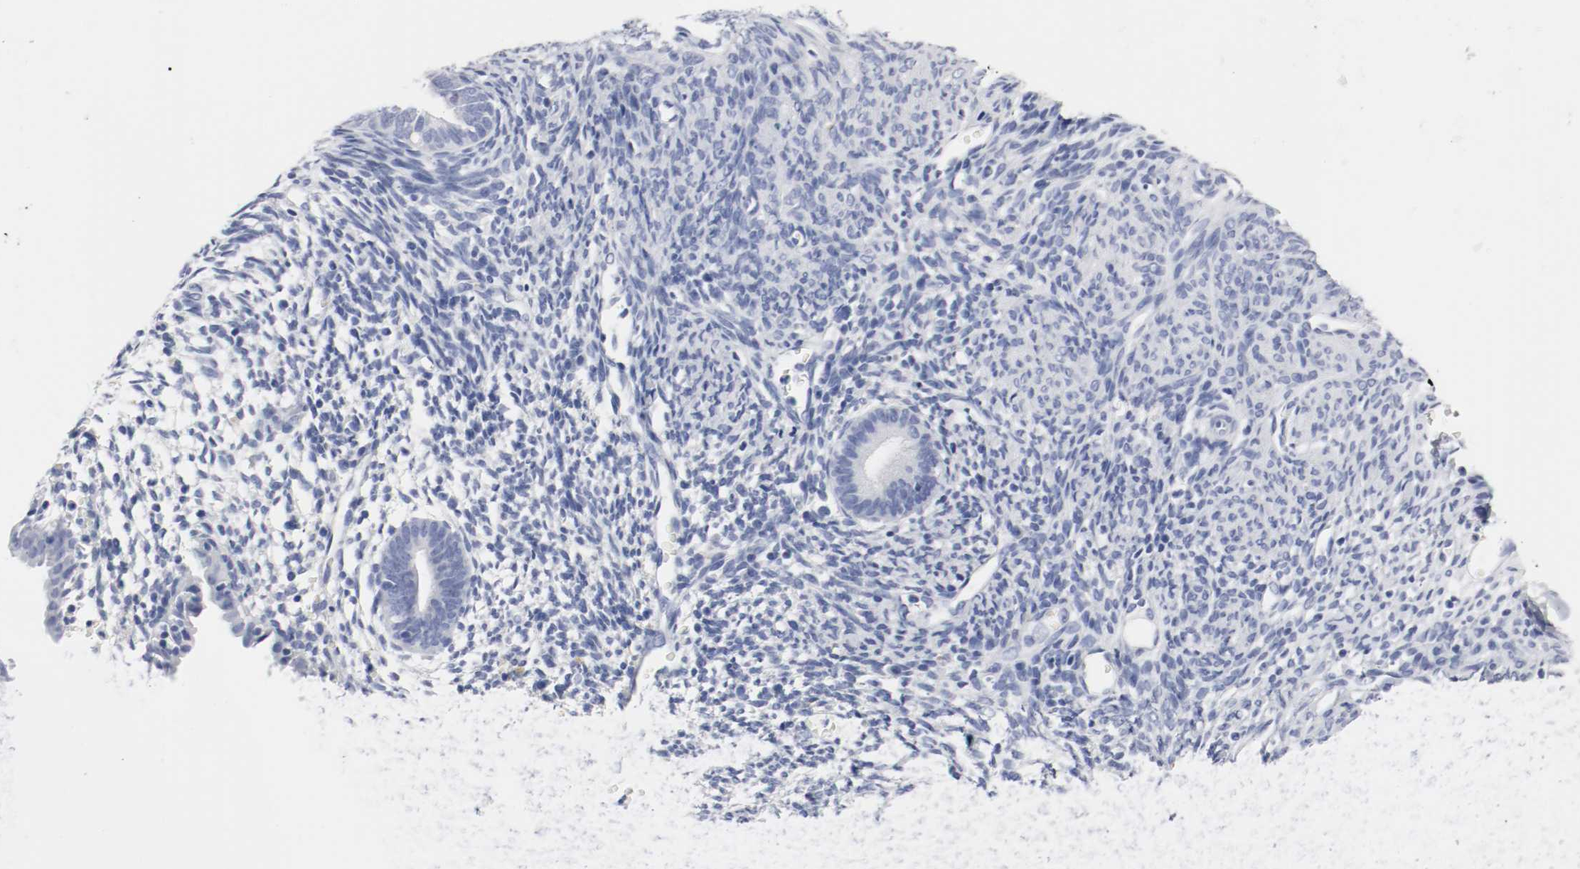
{"staining": {"intensity": "negative", "quantity": "none", "location": "none"}, "tissue": "endometrium", "cell_type": "Cells in endometrial stroma", "image_type": "normal", "snomed": [{"axis": "morphology", "description": "Normal tissue, NOS"}, {"axis": "morphology", "description": "Atrophy, NOS"}, {"axis": "topography", "description": "Uterus"}, {"axis": "topography", "description": "Endometrium"}], "caption": "IHC of unremarkable human endometrium shows no staining in cells in endometrial stroma. (Stains: DAB immunohistochemistry (IHC) with hematoxylin counter stain, Microscopy: brightfield microscopy at high magnification).", "gene": "GAD1", "patient": {"sex": "female", "age": 68}}